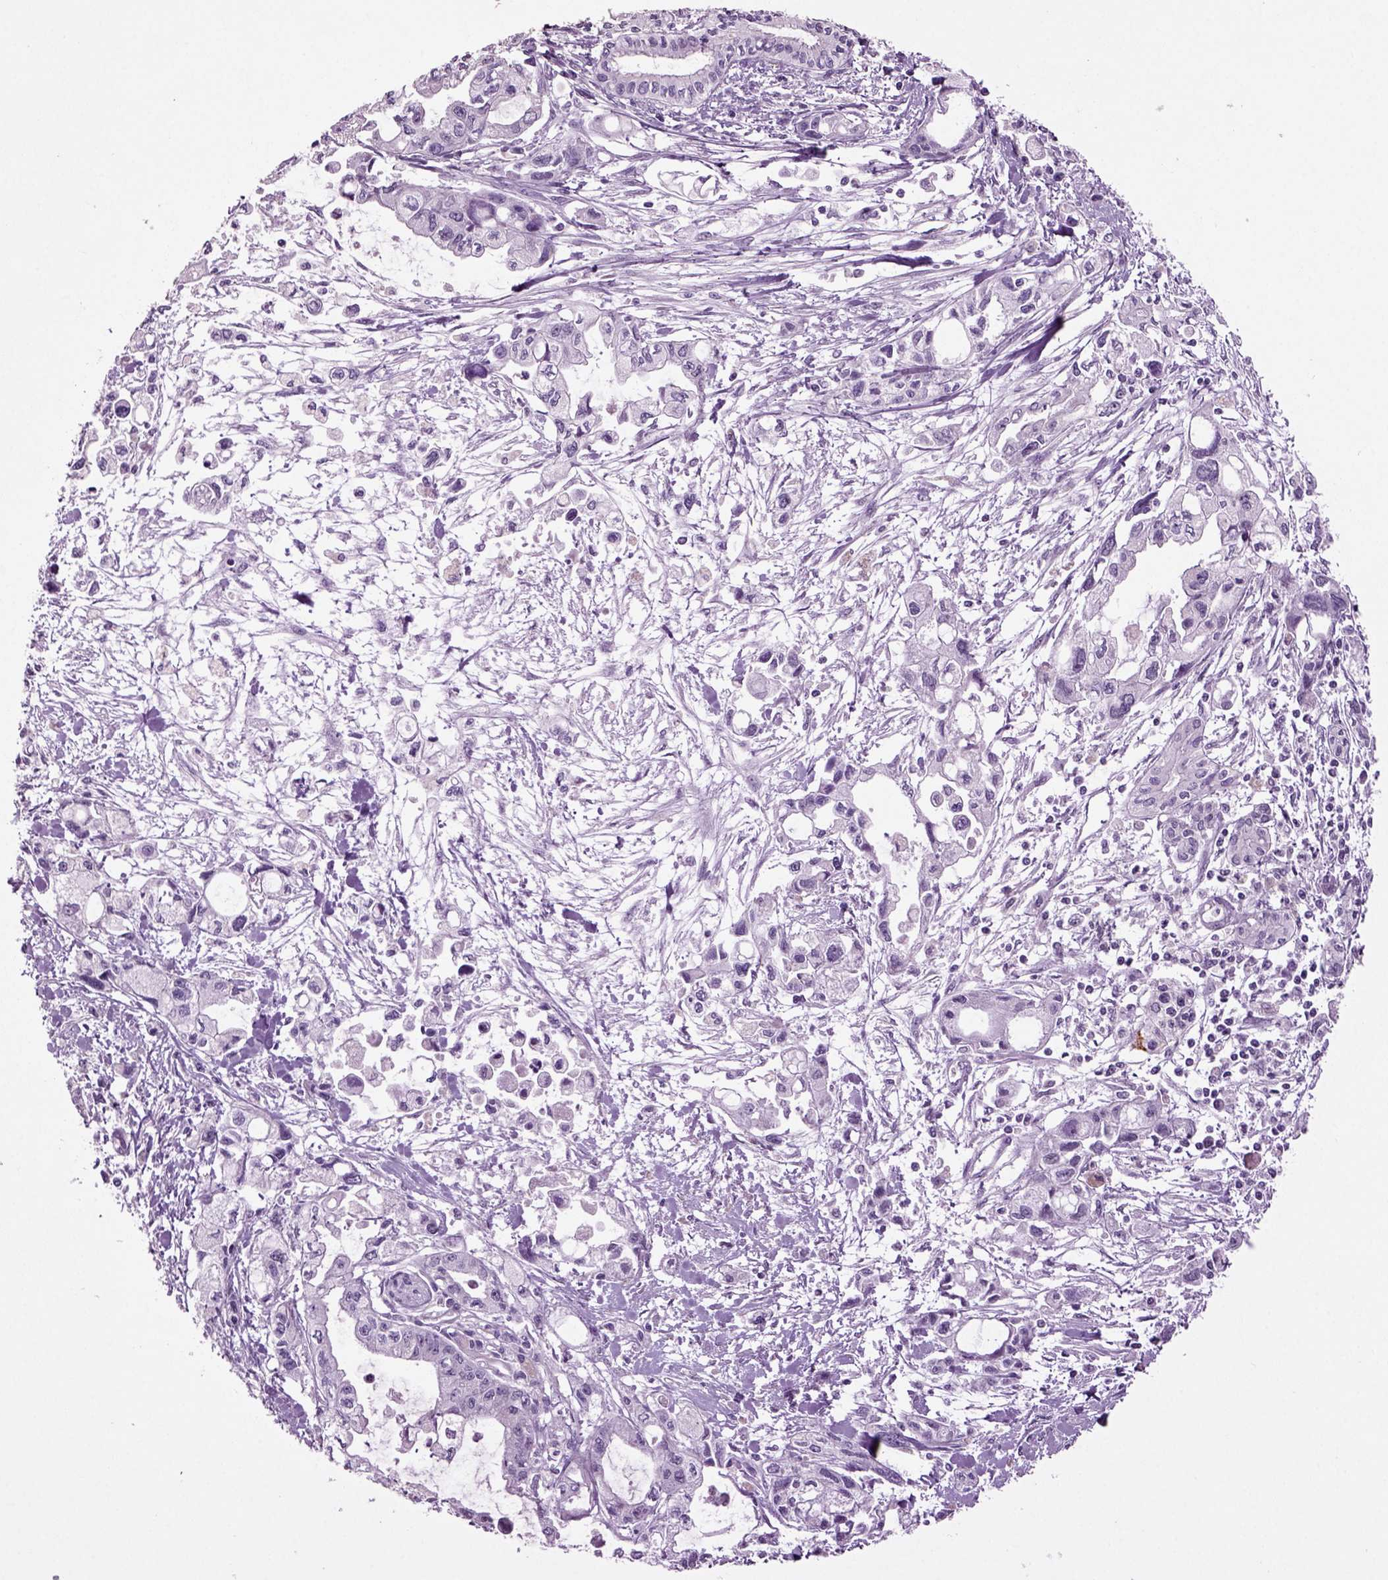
{"staining": {"intensity": "negative", "quantity": "none", "location": "none"}, "tissue": "pancreatic cancer", "cell_type": "Tumor cells", "image_type": "cancer", "snomed": [{"axis": "morphology", "description": "Adenocarcinoma, NOS"}, {"axis": "topography", "description": "Pancreas"}], "caption": "High magnification brightfield microscopy of pancreatic adenocarcinoma stained with DAB (3,3'-diaminobenzidine) (brown) and counterstained with hematoxylin (blue): tumor cells show no significant staining.", "gene": "SLC17A6", "patient": {"sex": "female", "age": 61}}